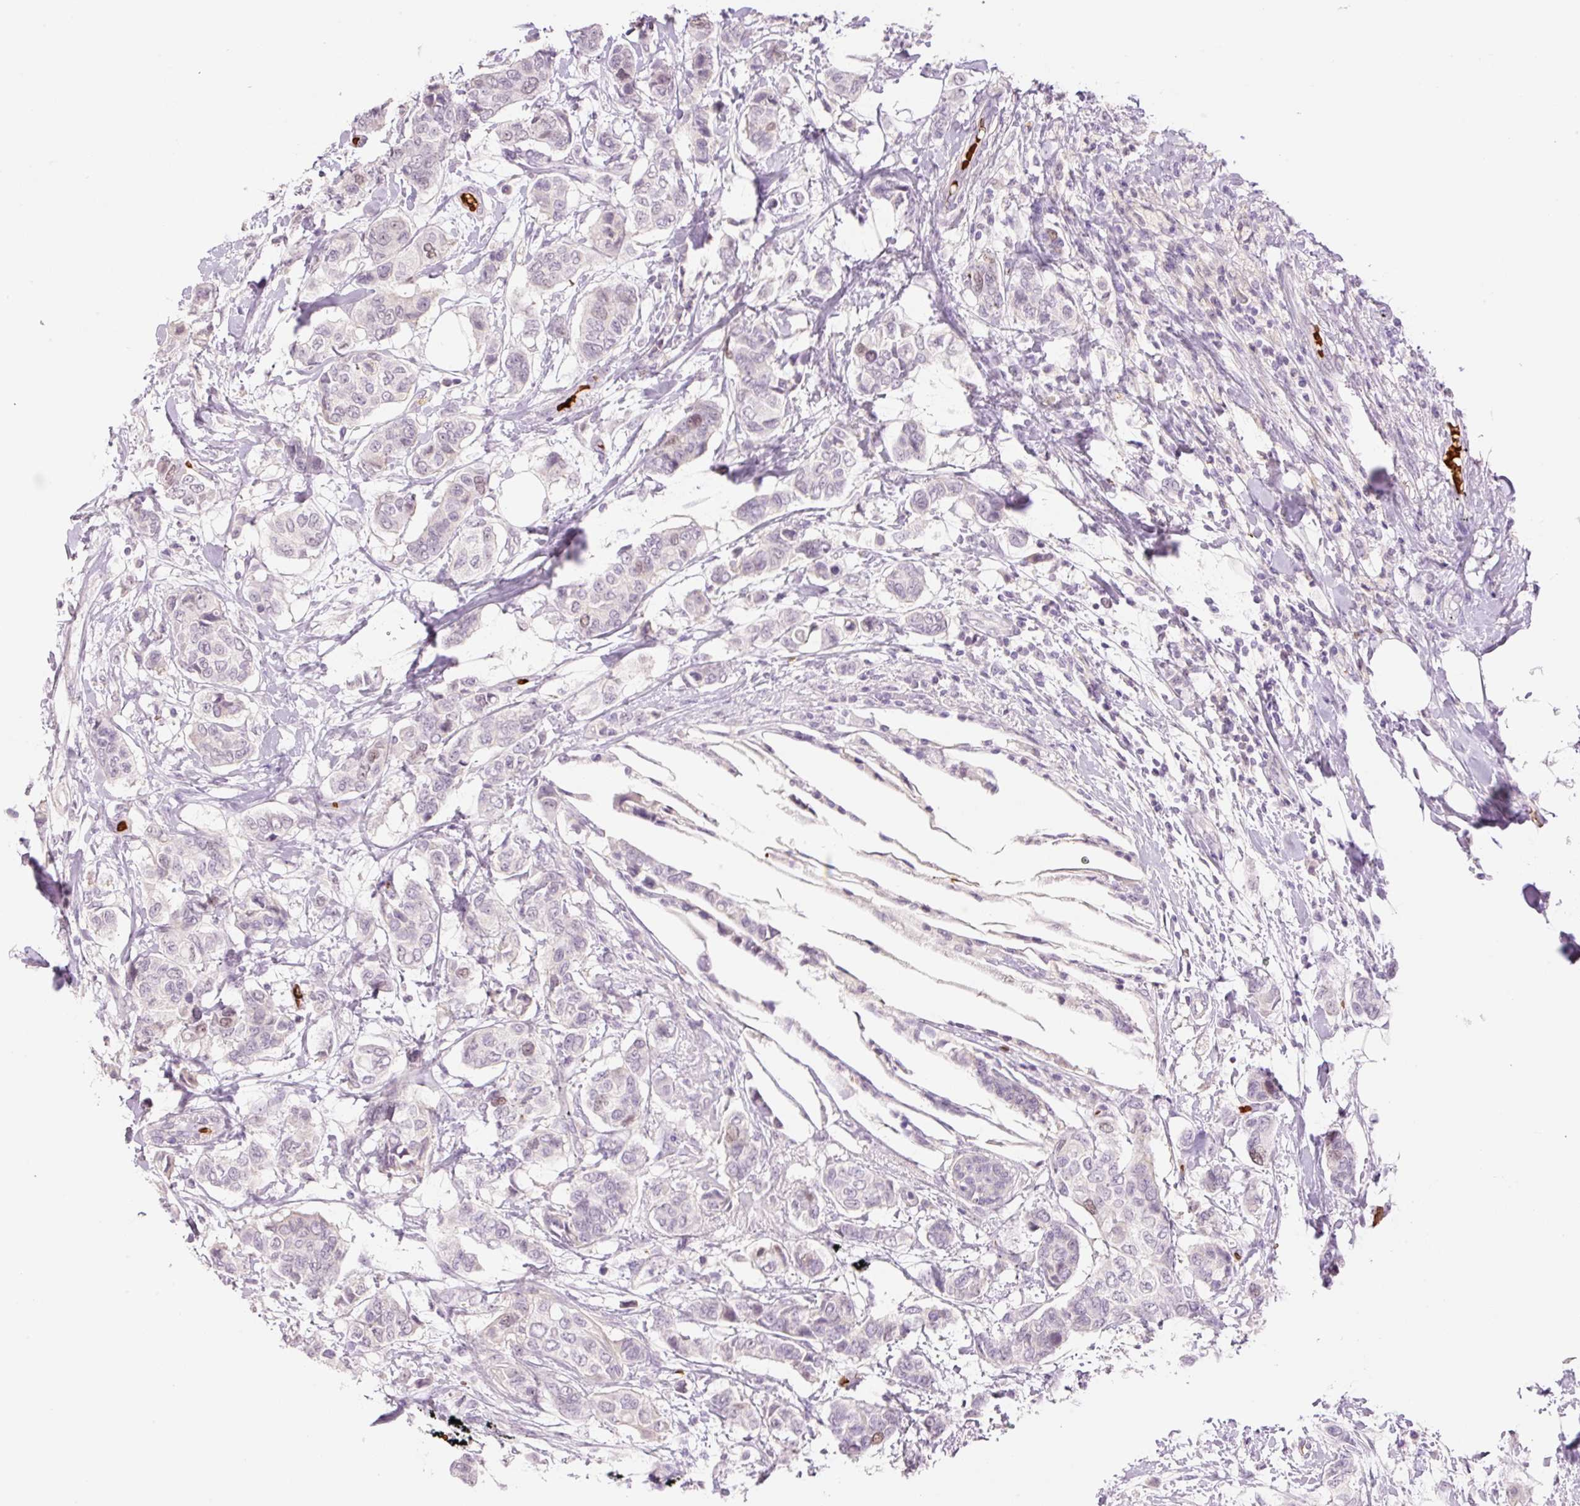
{"staining": {"intensity": "weak", "quantity": "<25%", "location": "nuclear"}, "tissue": "breast cancer", "cell_type": "Tumor cells", "image_type": "cancer", "snomed": [{"axis": "morphology", "description": "Lobular carcinoma"}, {"axis": "topography", "description": "Breast"}], "caption": "This histopathology image is of breast cancer stained with IHC to label a protein in brown with the nuclei are counter-stained blue. There is no positivity in tumor cells.", "gene": "LY6G6D", "patient": {"sex": "female", "age": 51}}